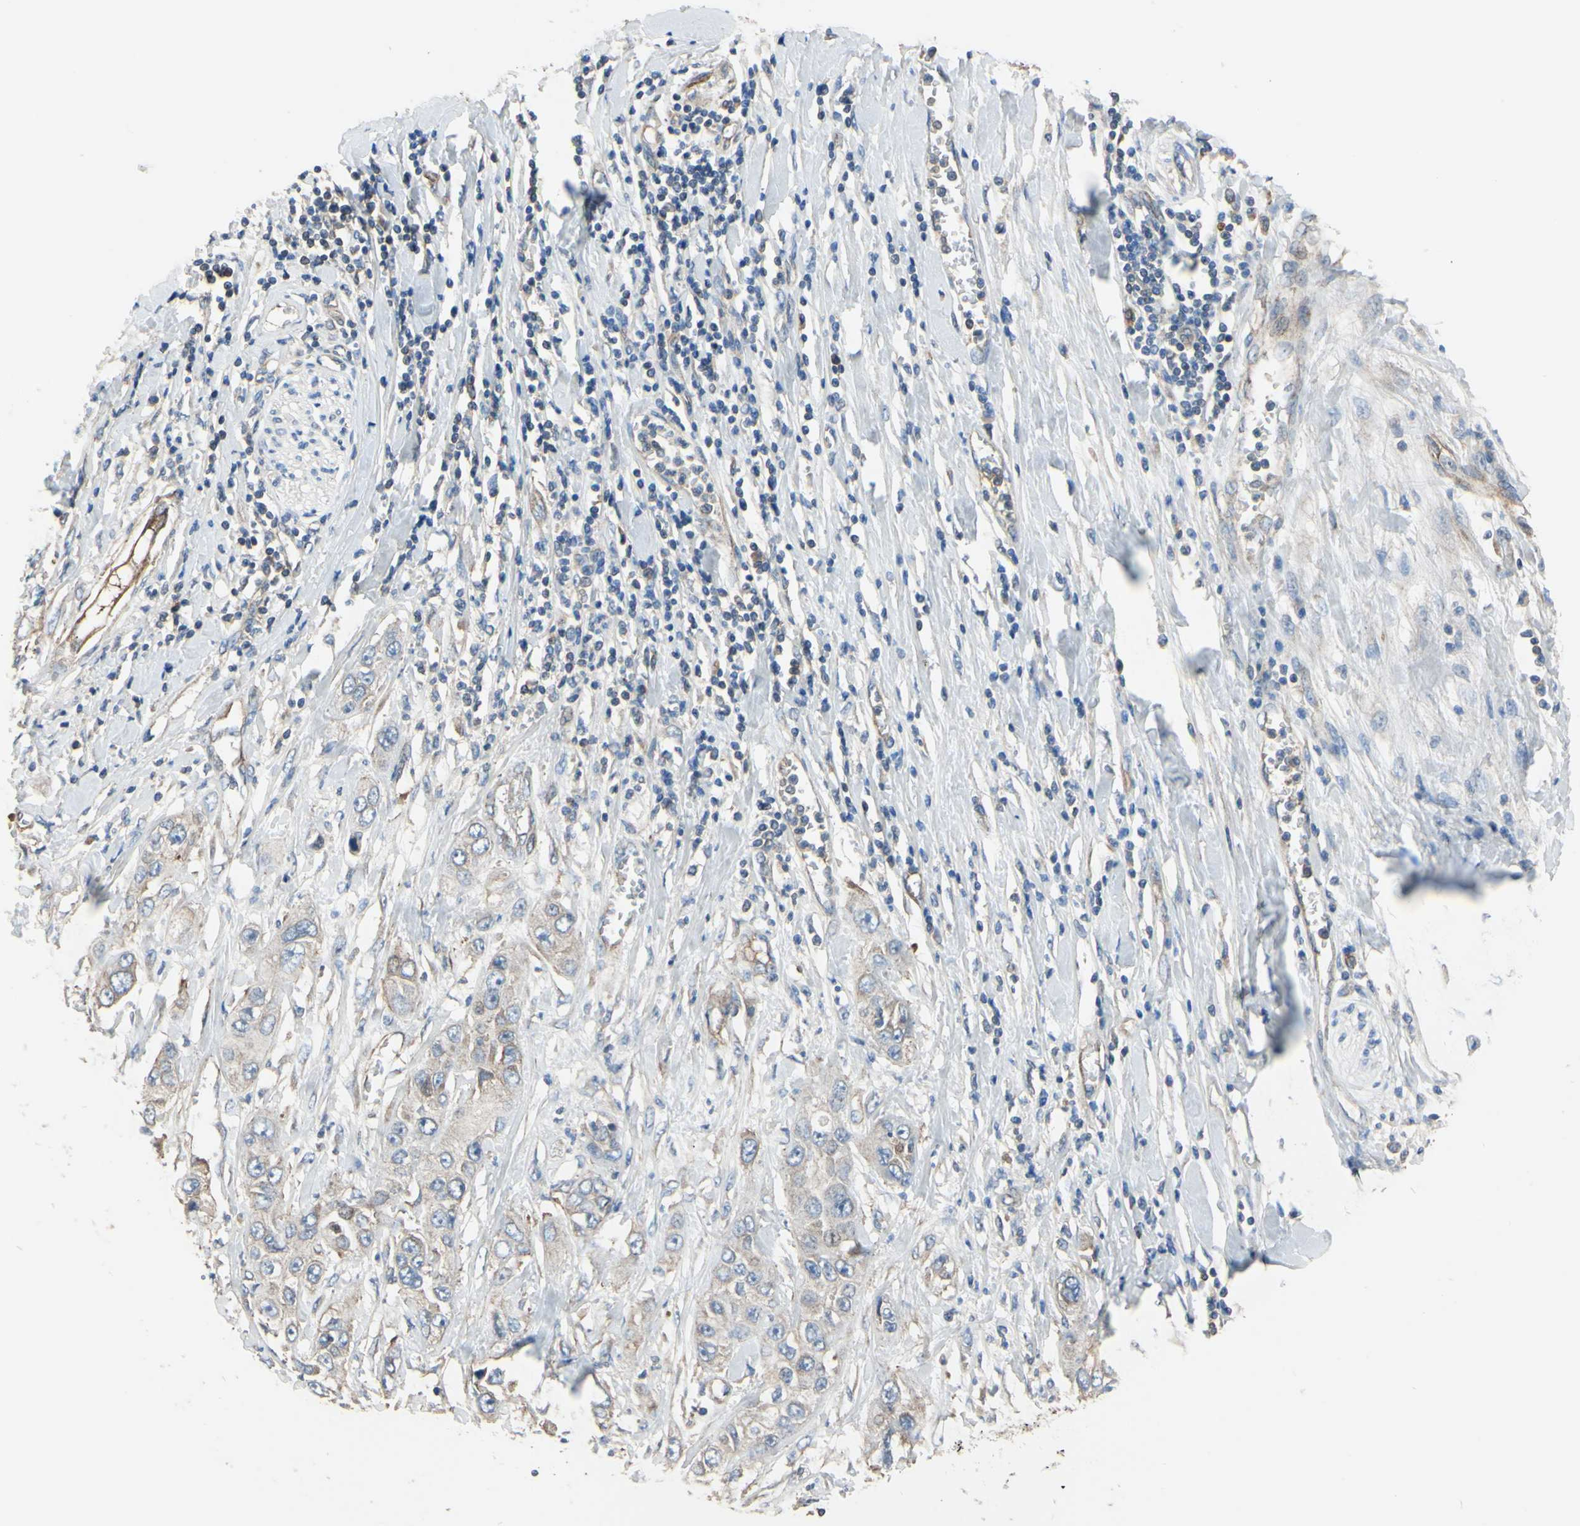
{"staining": {"intensity": "weak", "quantity": "<25%", "location": "cytoplasmic/membranous"}, "tissue": "pancreatic cancer", "cell_type": "Tumor cells", "image_type": "cancer", "snomed": [{"axis": "morphology", "description": "Adenocarcinoma, NOS"}, {"axis": "topography", "description": "Pancreas"}], "caption": "Histopathology image shows no protein staining in tumor cells of pancreatic adenocarcinoma tissue.", "gene": "BECN1", "patient": {"sex": "female", "age": 70}}